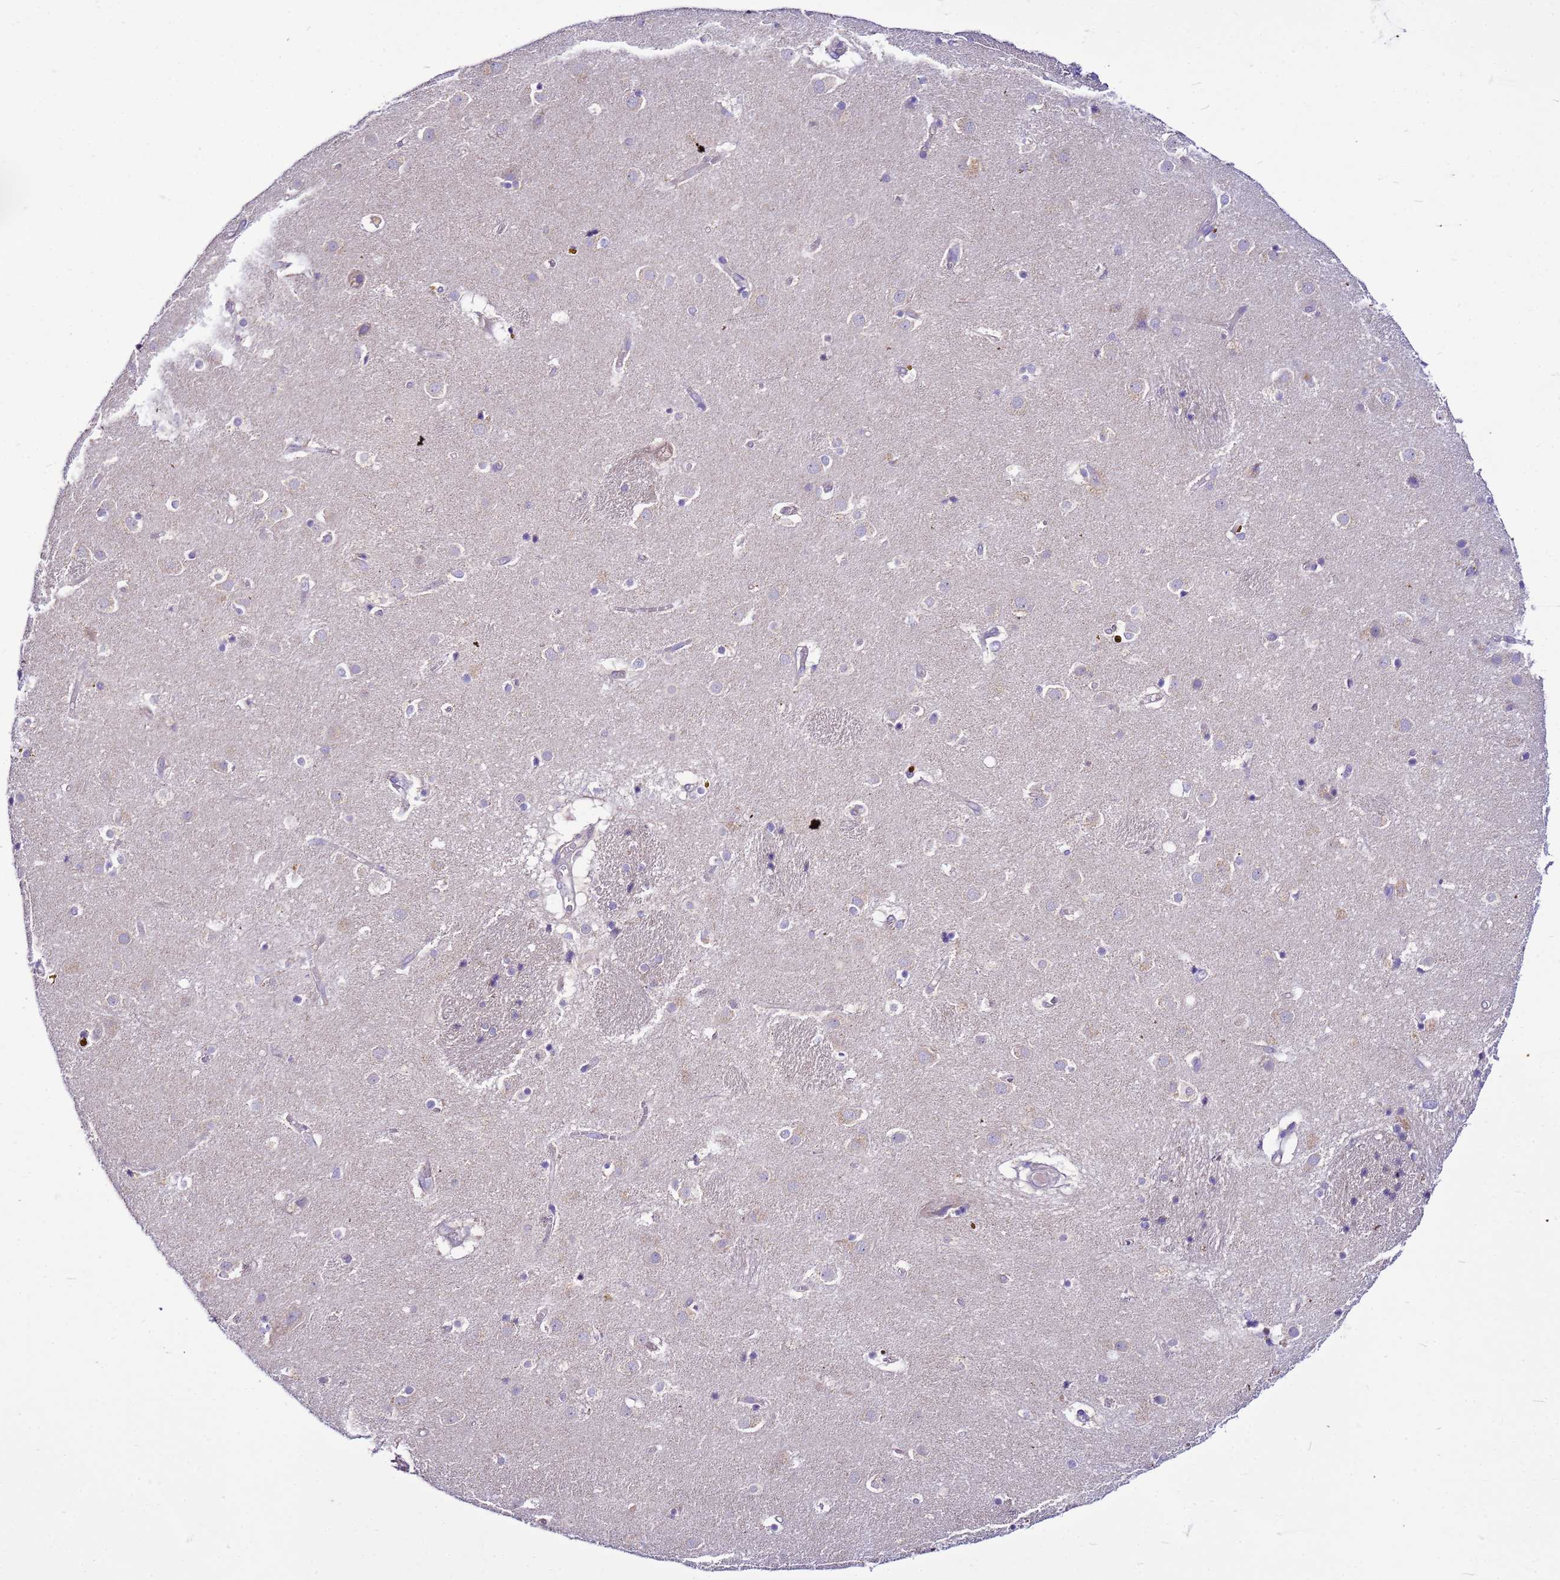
{"staining": {"intensity": "negative", "quantity": "none", "location": "none"}, "tissue": "caudate", "cell_type": "Glial cells", "image_type": "normal", "snomed": [{"axis": "morphology", "description": "Normal tissue, NOS"}, {"axis": "topography", "description": "Lateral ventricle wall"}], "caption": "This is a micrograph of immunohistochemistry staining of normal caudate, which shows no positivity in glial cells.", "gene": "PKD1", "patient": {"sex": "male", "age": 70}}